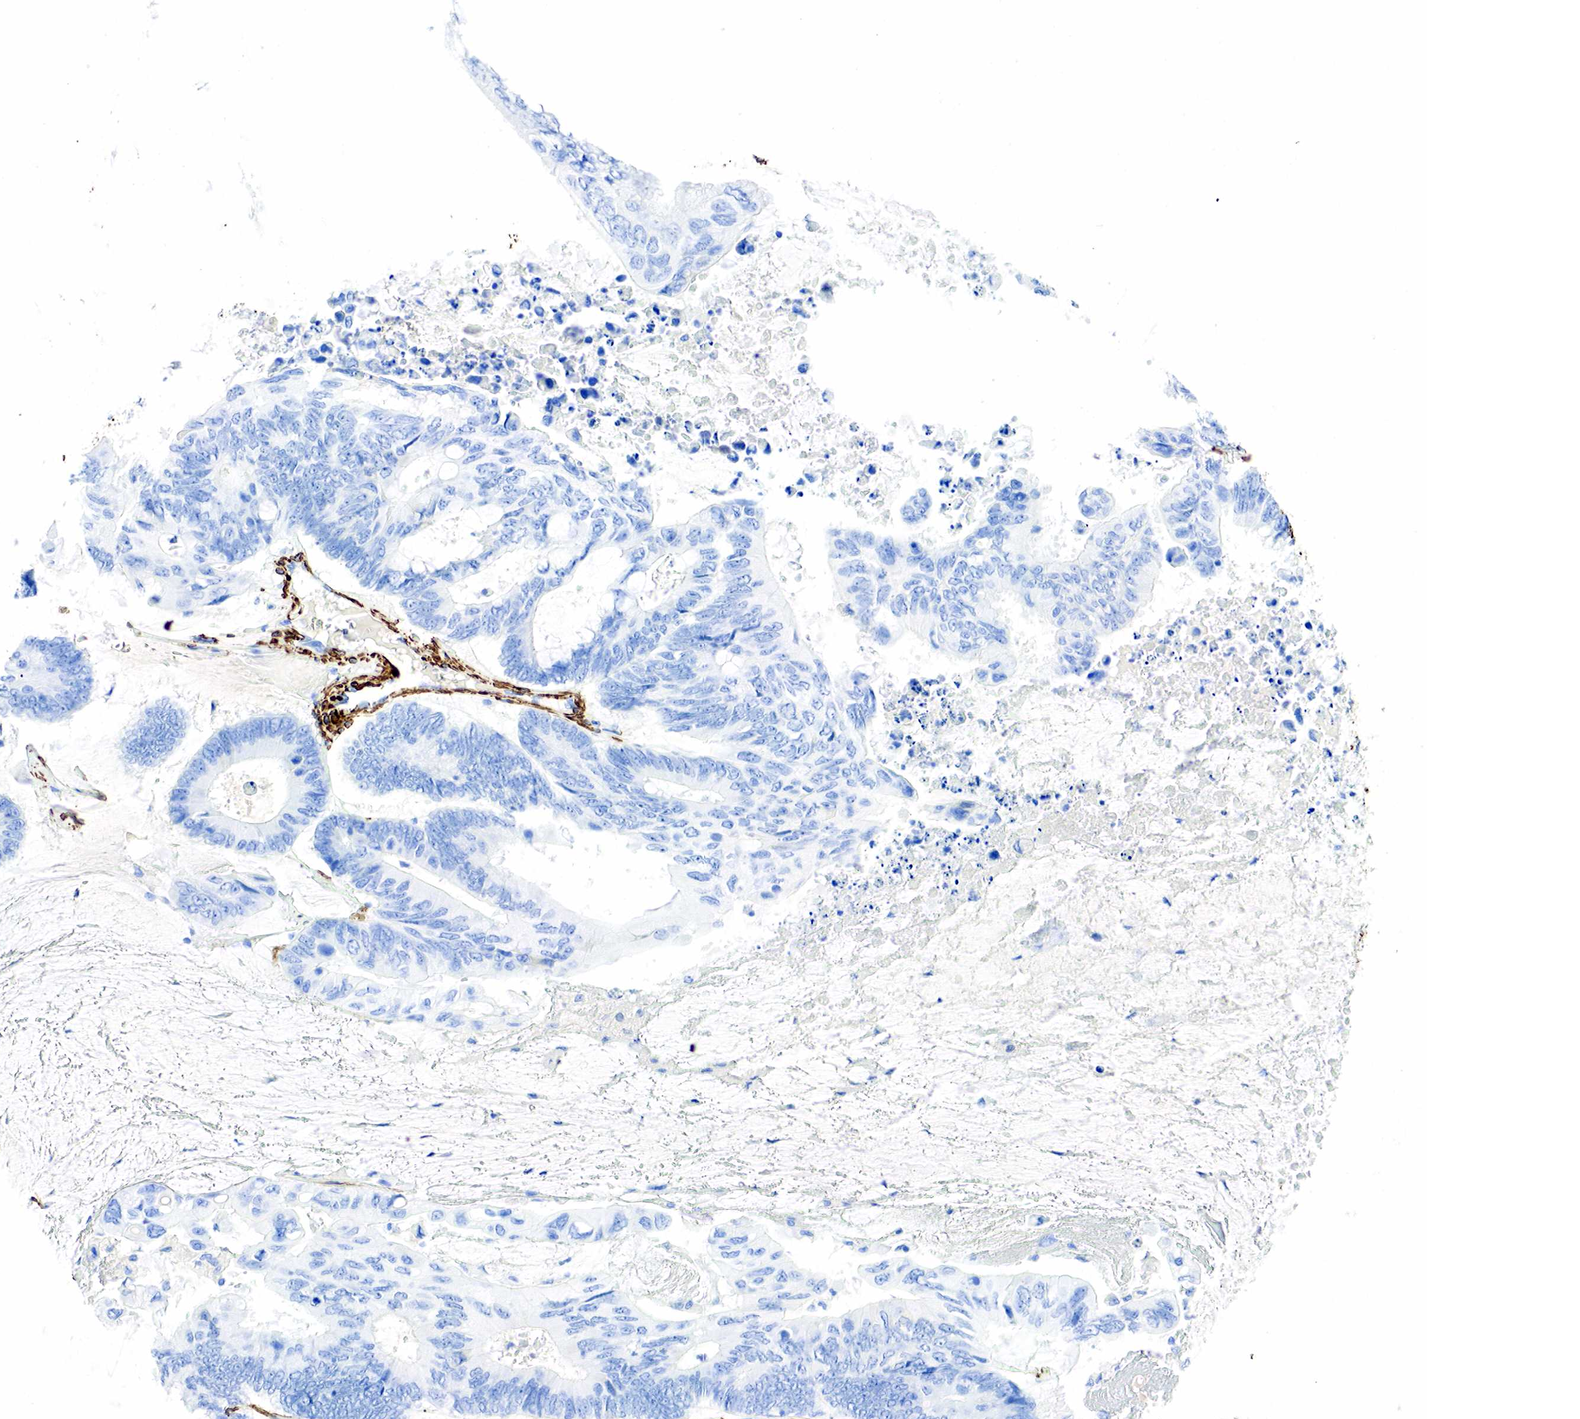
{"staining": {"intensity": "negative", "quantity": "none", "location": "none"}, "tissue": "colorectal cancer", "cell_type": "Tumor cells", "image_type": "cancer", "snomed": [{"axis": "morphology", "description": "Adenocarcinoma, NOS"}, {"axis": "topography", "description": "Colon"}], "caption": "IHC micrograph of human colorectal cancer (adenocarcinoma) stained for a protein (brown), which reveals no positivity in tumor cells.", "gene": "ACTA1", "patient": {"sex": "male", "age": 65}}